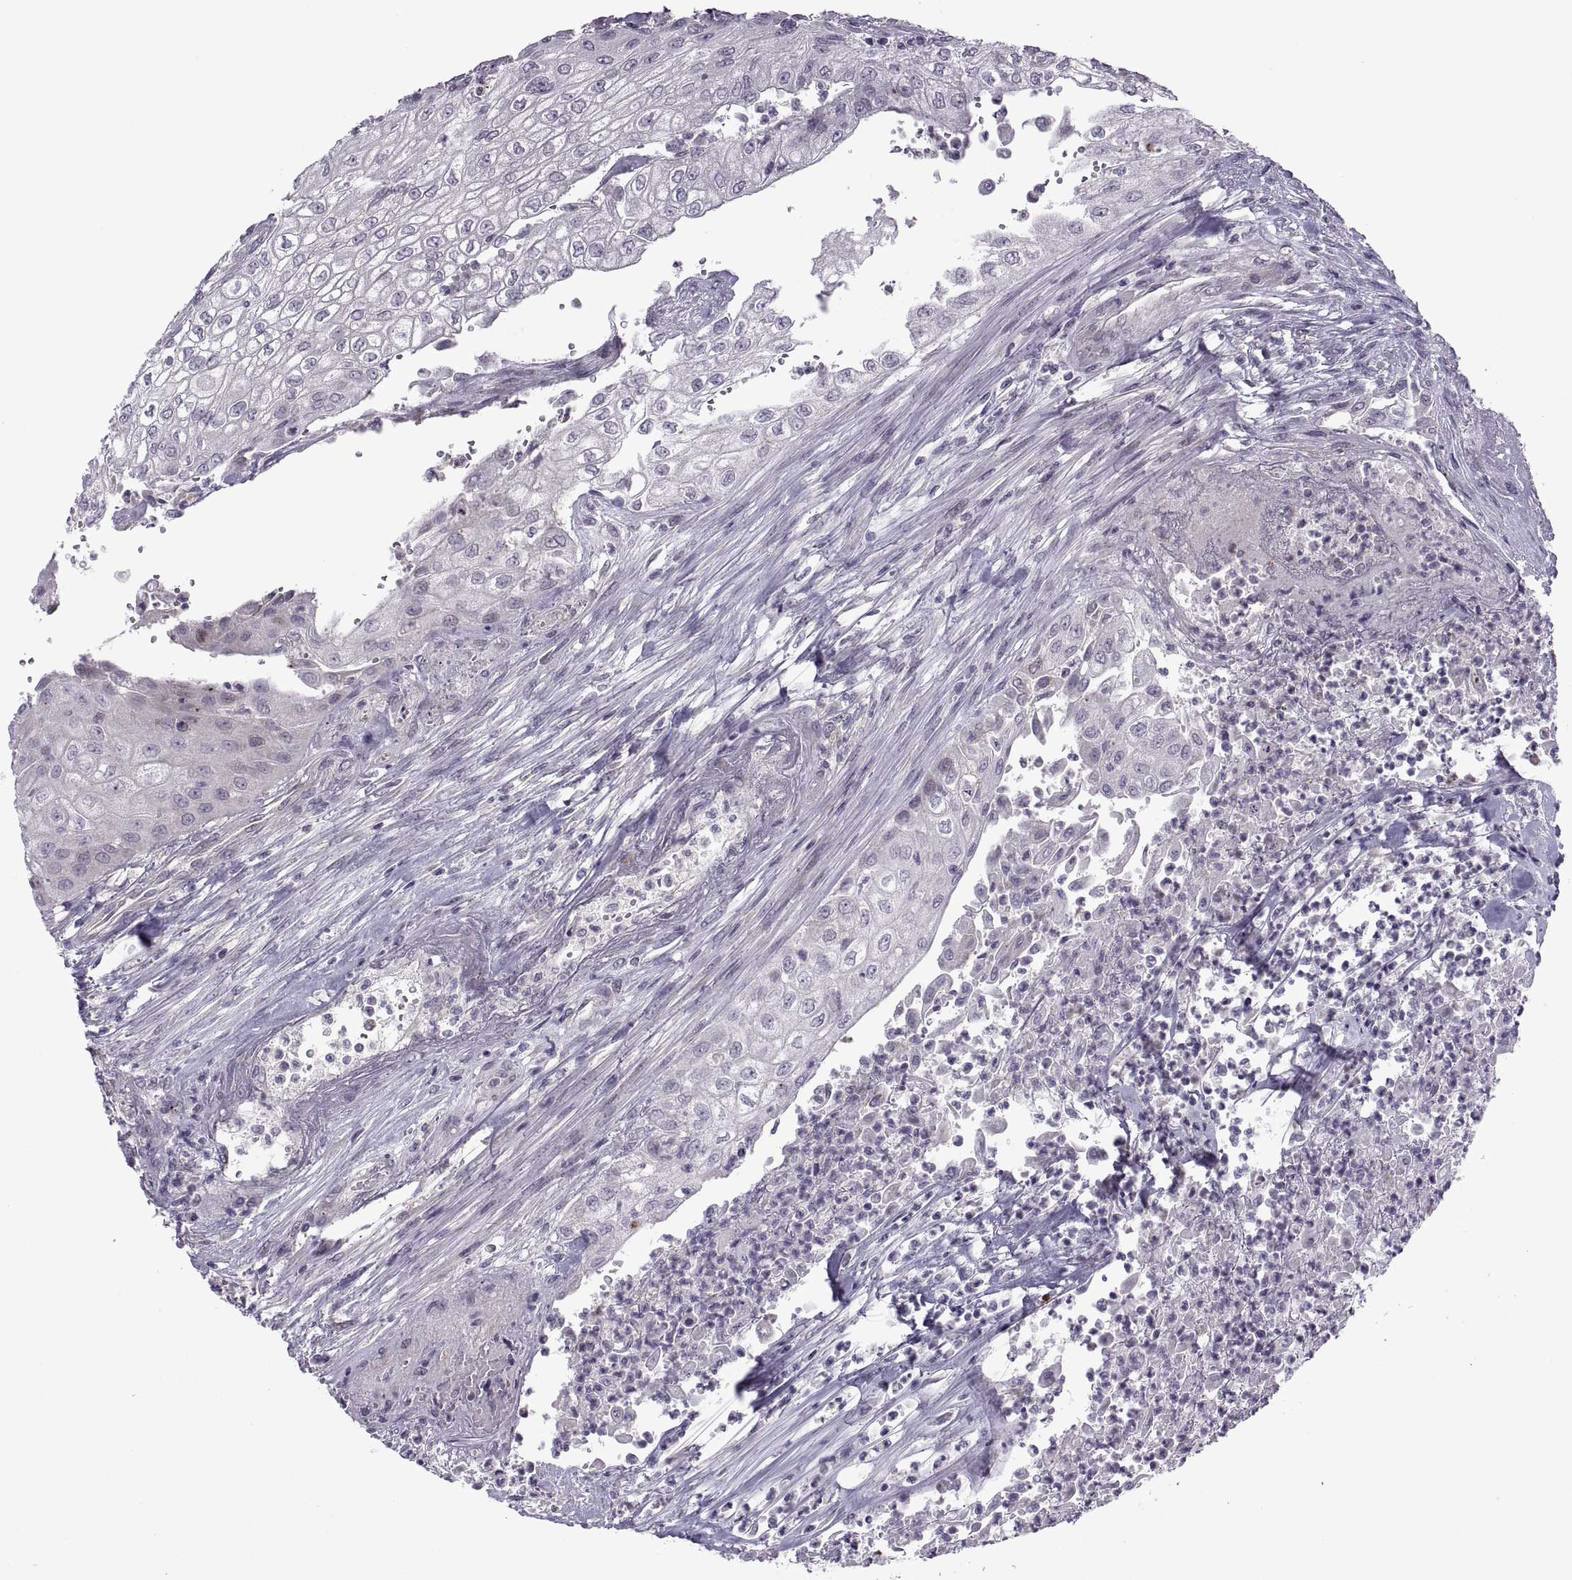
{"staining": {"intensity": "negative", "quantity": "none", "location": "none"}, "tissue": "urothelial cancer", "cell_type": "Tumor cells", "image_type": "cancer", "snomed": [{"axis": "morphology", "description": "Urothelial carcinoma, High grade"}, {"axis": "topography", "description": "Urinary bladder"}], "caption": "IHC photomicrograph of human urothelial cancer stained for a protein (brown), which shows no positivity in tumor cells.", "gene": "ODF3", "patient": {"sex": "male", "age": 62}}